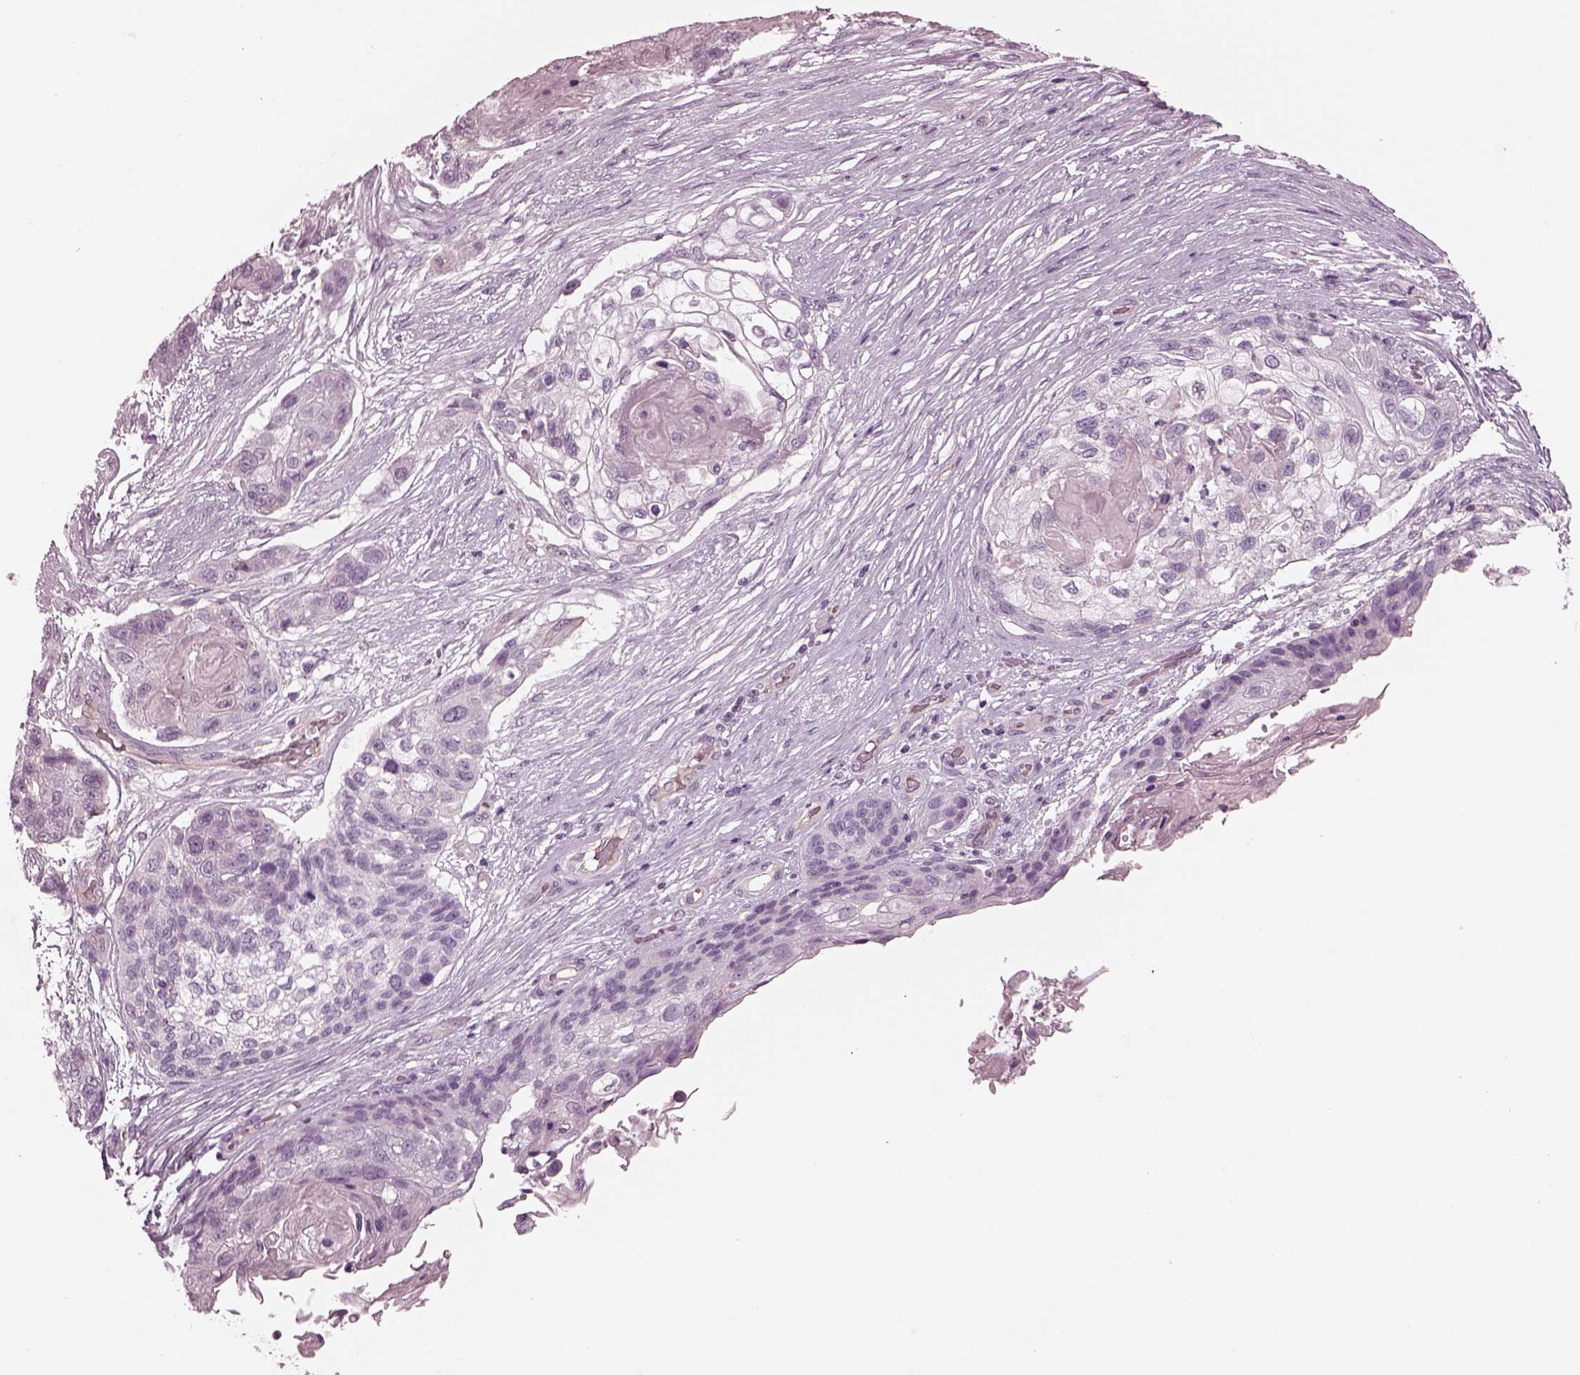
{"staining": {"intensity": "negative", "quantity": "none", "location": "none"}, "tissue": "lung cancer", "cell_type": "Tumor cells", "image_type": "cancer", "snomed": [{"axis": "morphology", "description": "Squamous cell carcinoma, NOS"}, {"axis": "topography", "description": "Lung"}], "caption": "DAB immunohistochemical staining of human lung cancer reveals no significant staining in tumor cells.", "gene": "EIF4E1B", "patient": {"sex": "male", "age": 69}}